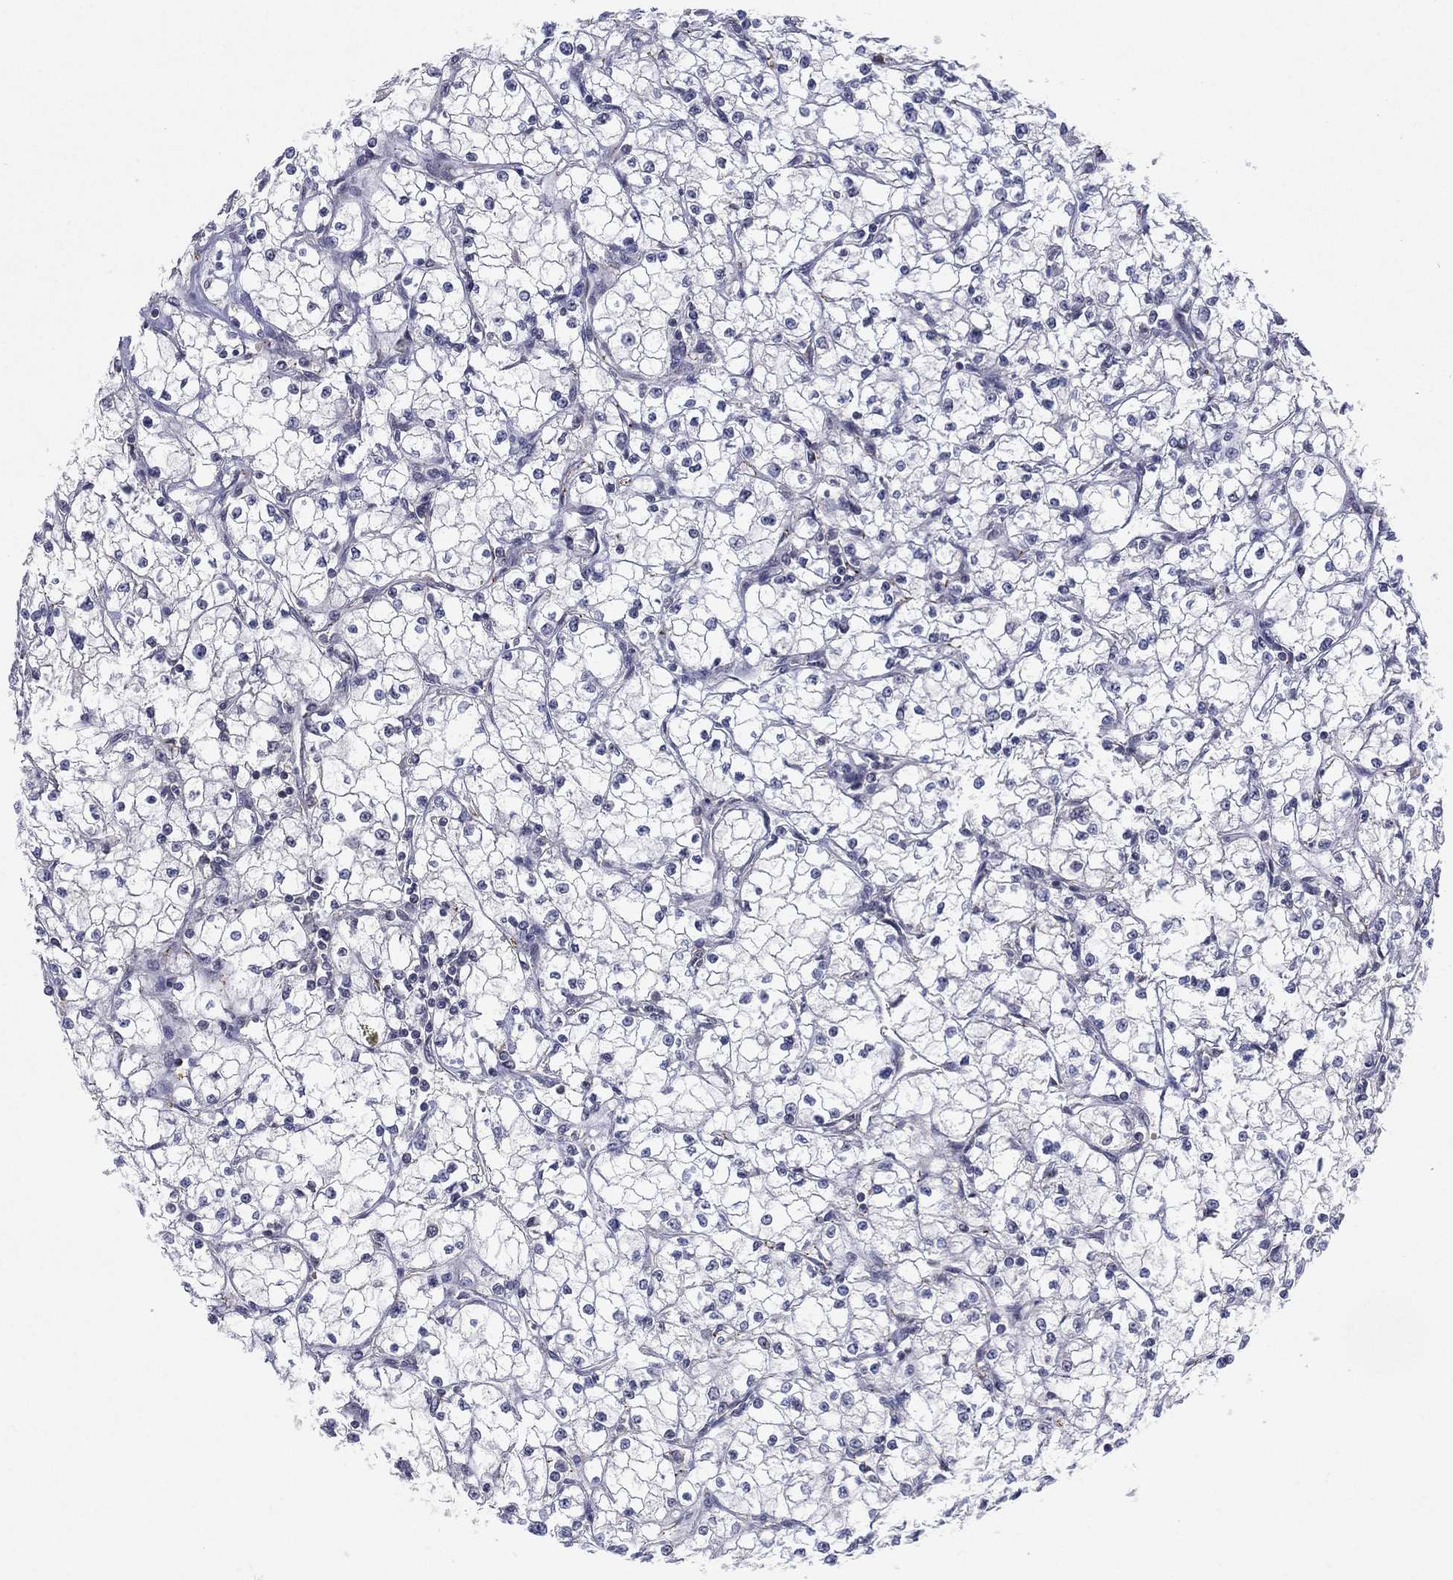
{"staining": {"intensity": "negative", "quantity": "none", "location": "none"}, "tissue": "renal cancer", "cell_type": "Tumor cells", "image_type": "cancer", "snomed": [{"axis": "morphology", "description": "Adenocarcinoma, NOS"}, {"axis": "topography", "description": "Kidney"}], "caption": "There is no significant staining in tumor cells of adenocarcinoma (renal).", "gene": "DGCR8", "patient": {"sex": "male", "age": 67}}